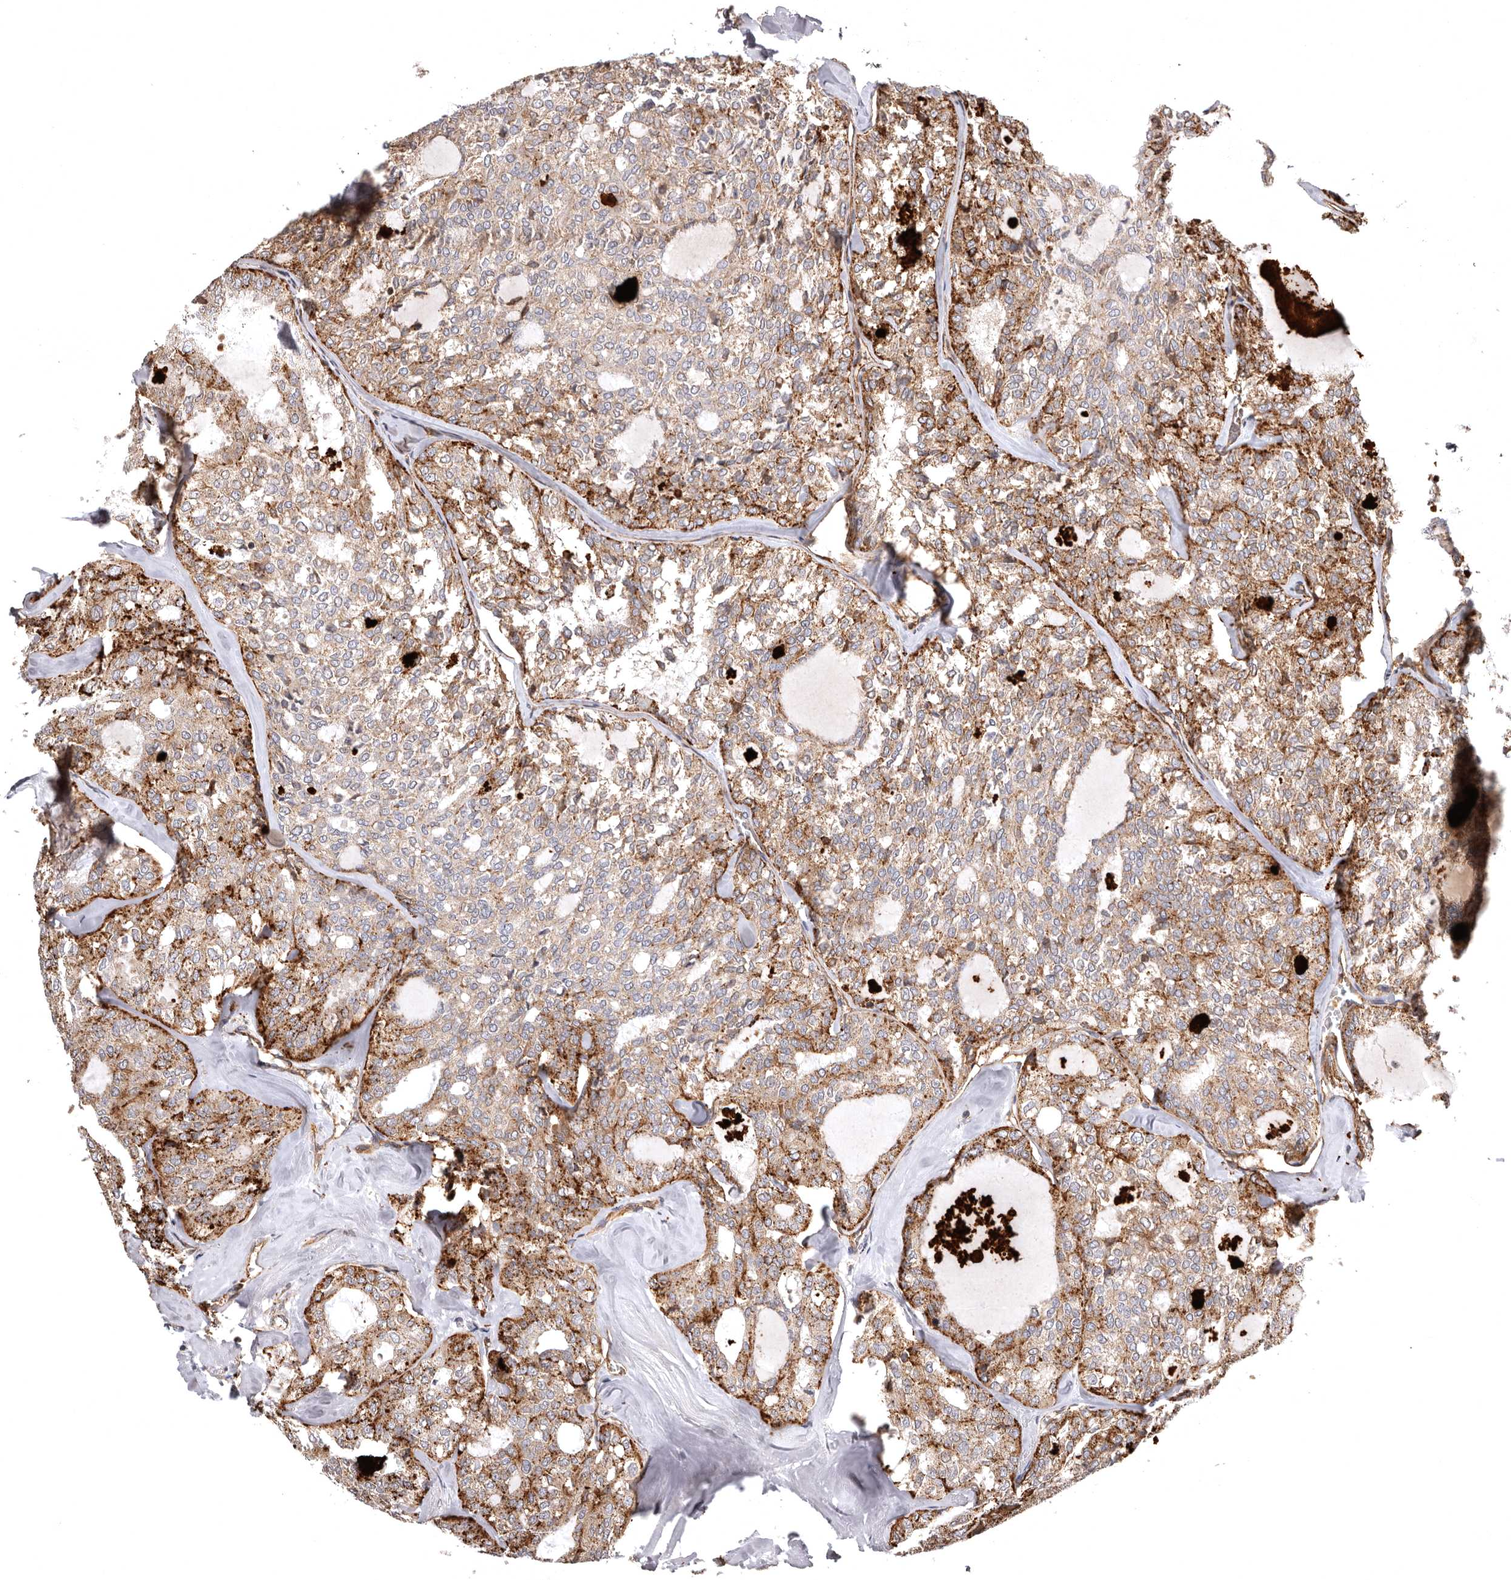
{"staining": {"intensity": "moderate", "quantity": "25%-75%", "location": "cytoplasmic/membranous"}, "tissue": "thyroid cancer", "cell_type": "Tumor cells", "image_type": "cancer", "snomed": [{"axis": "morphology", "description": "Follicular adenoma carcinoma, NOS"}, {"axis": "topography", "description": "Thyroid gland"}], "caption": "Immunohistochemistry (DAB) staining of thyroid cancer (follicular adenoma carcinoma) reveals moderate cytoplasmic/membranous protein staining in about 25%-75% of tumor cells.", "gene": "ADCY2", "patient": {"sex": "male", "age": 75}}